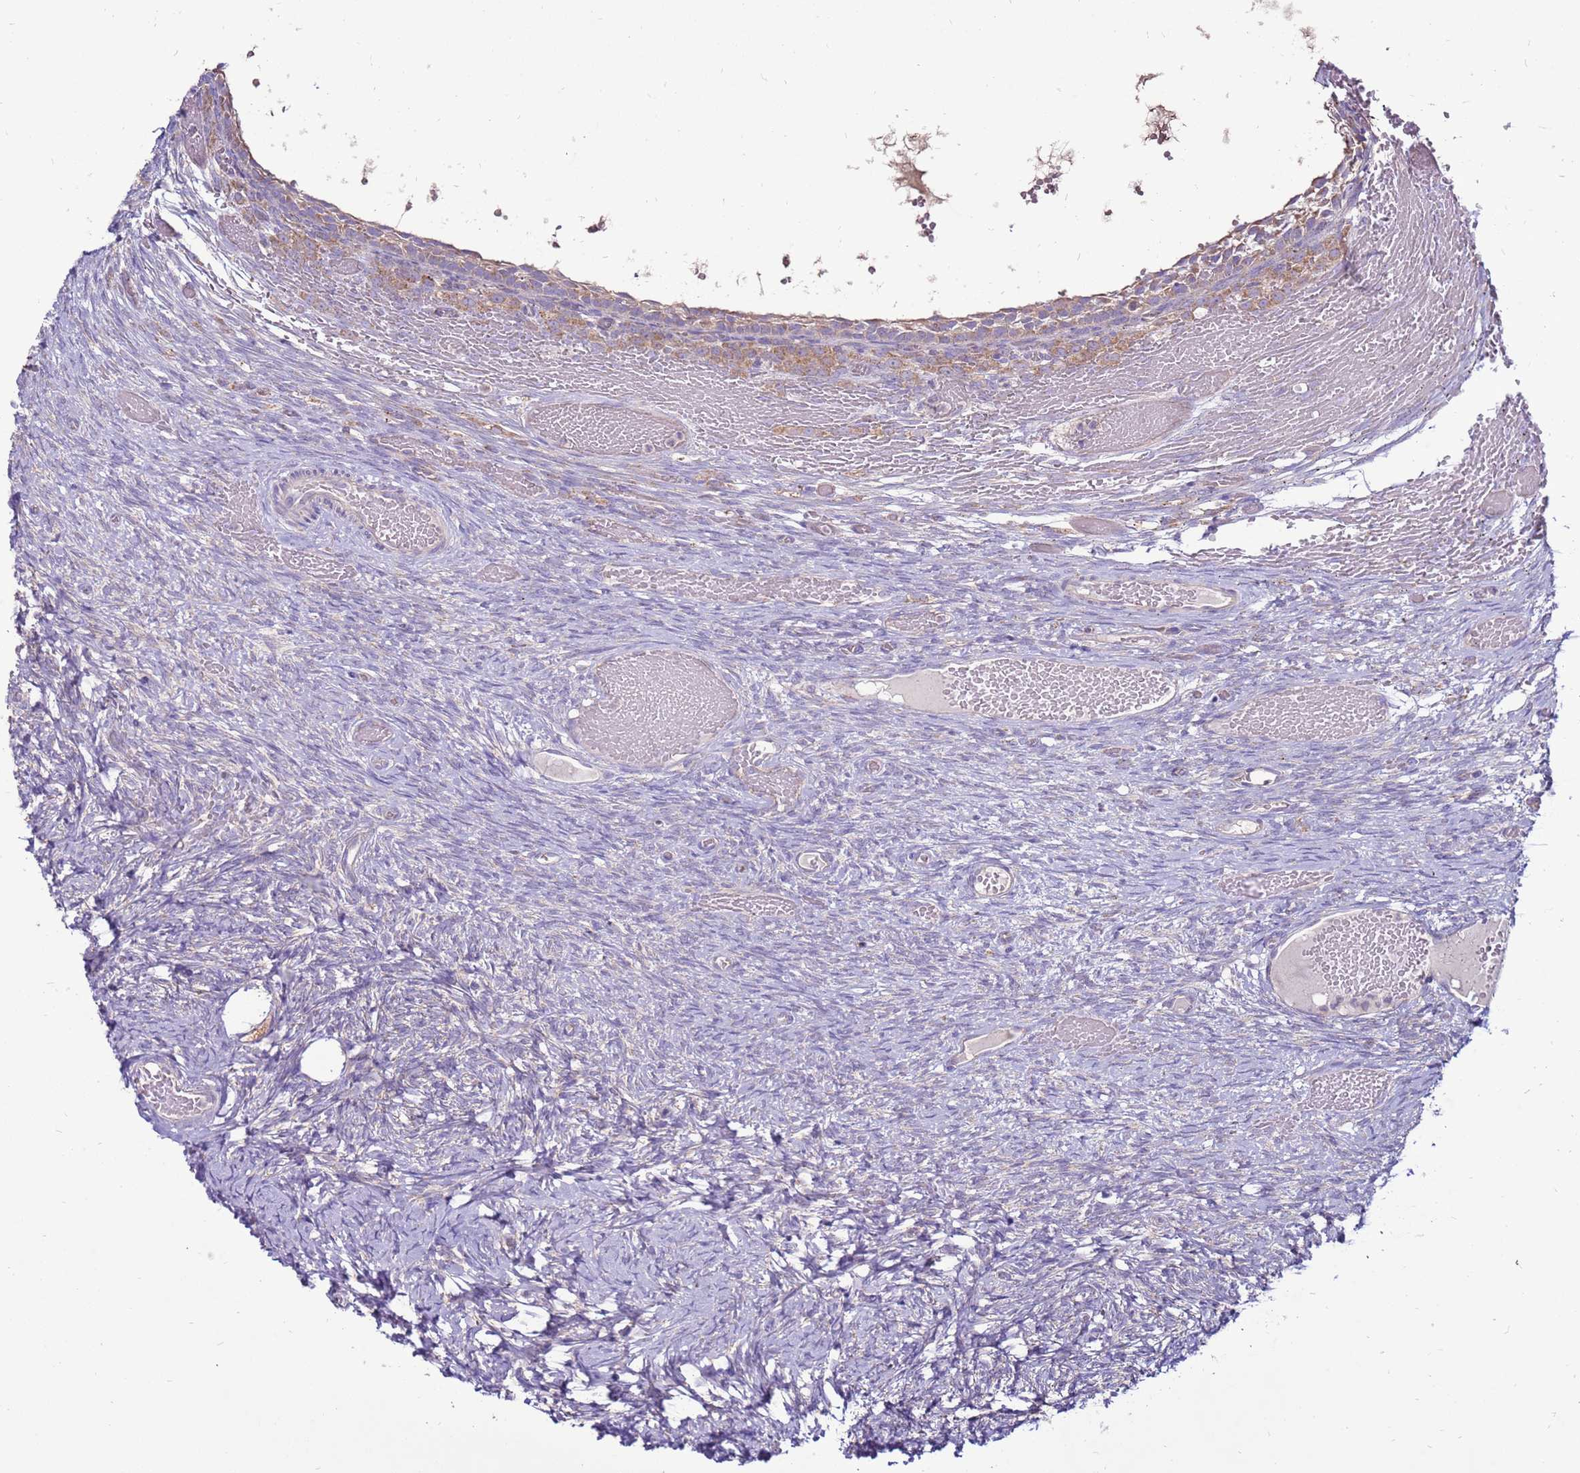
{"staining": {"intensity": "negative", "quantity": "none", "location": "none"}, "tissue": "ovary", "cell_type": "Ovarian stroma cells", "image_type": "normal", "snomed": [{"axis": "morphology", "description": "Adenocarcinoma, NOS"}, {"axis": "topography", "description": "Endometrium"}], "caption": "This is a photomicrograph of immunohistochemistry staining of benign ovary, which shows no staining in ovarian stroma cells. (DAB (3,3'-diaminobenzidine) immunohistochemistry (IHC) with hematoxylin counter stain).", "gene": "TRAPPC4", "patient": {"sex": "female", "age": 32}}